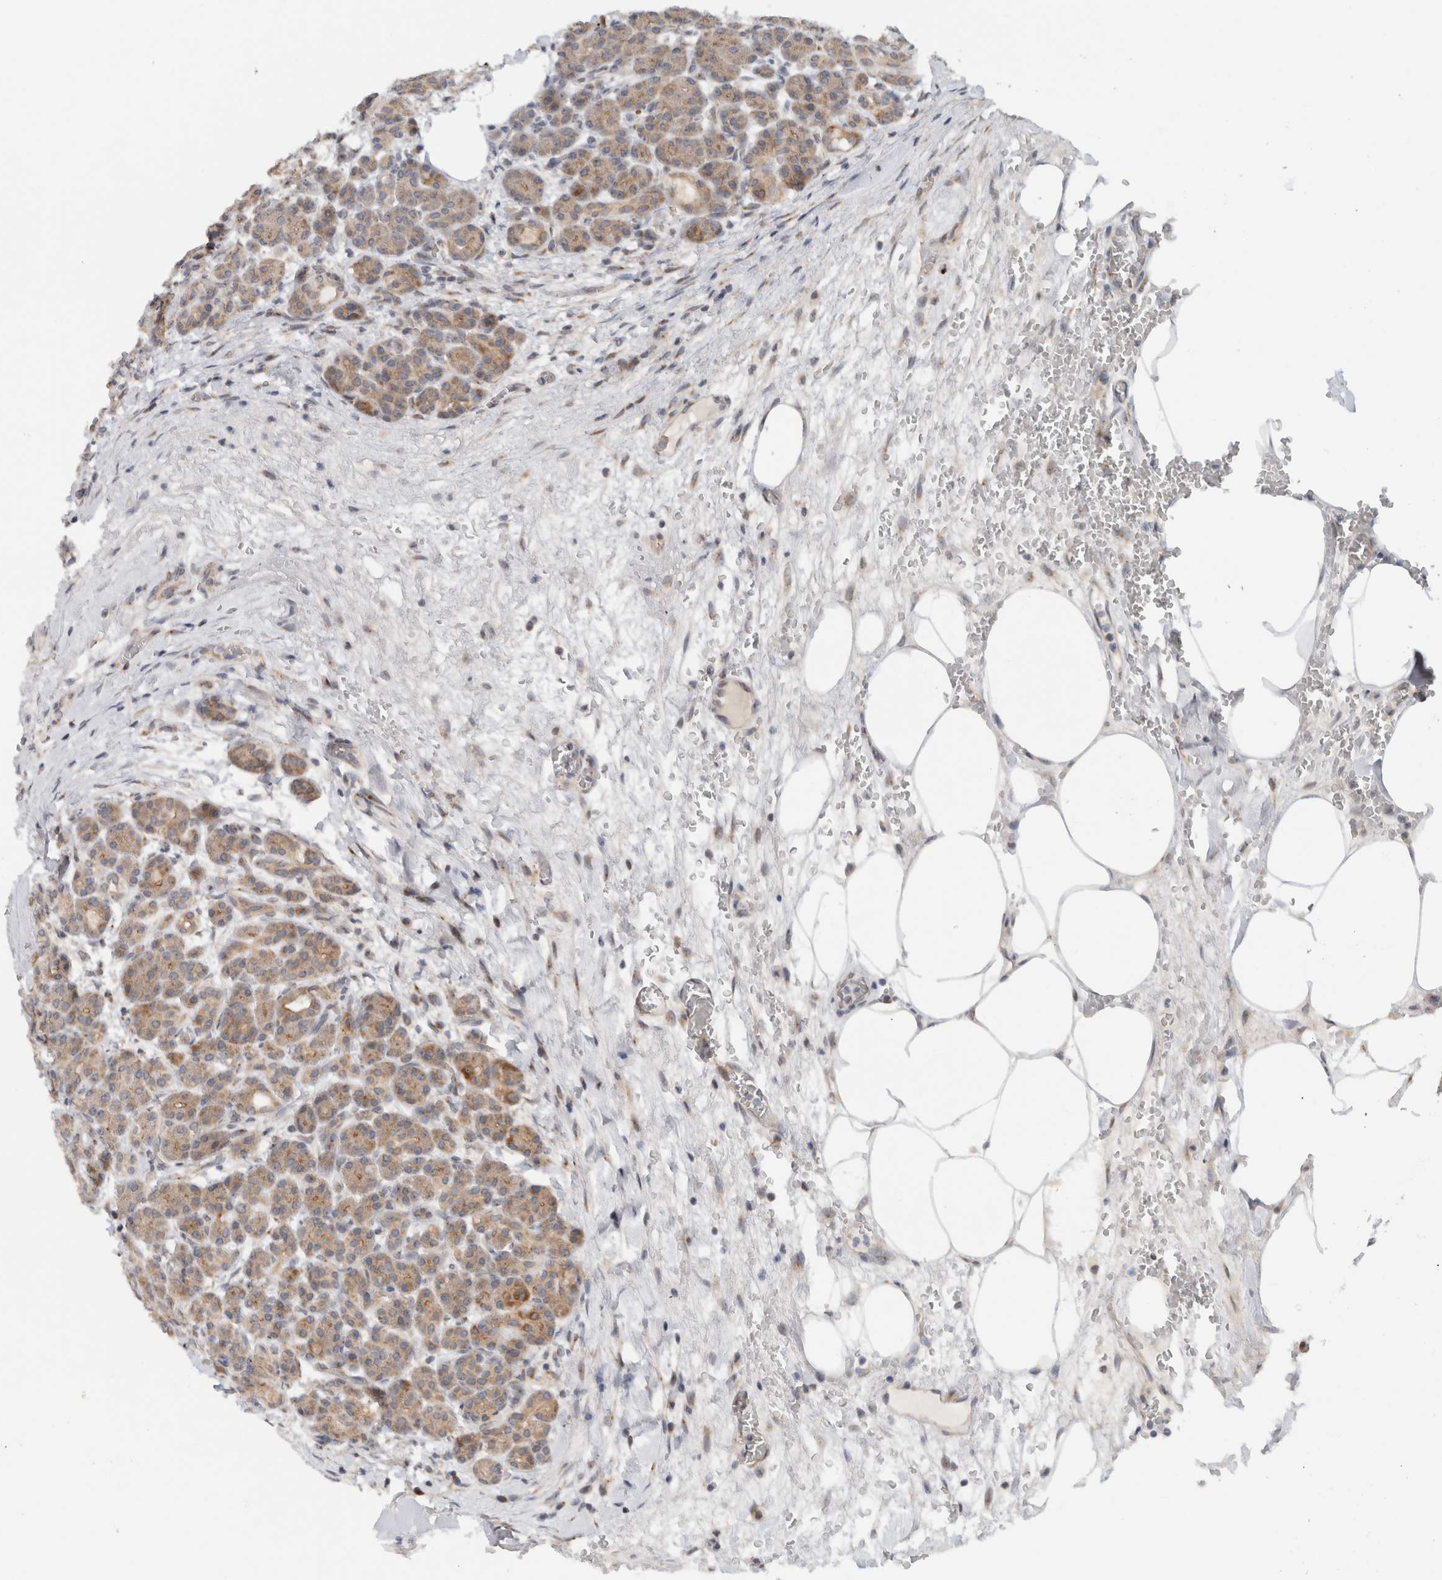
{"staining": {"intensity": "weak", "quantity": ">75%", "location": "cytoplasmic/membranous"}, "tissue": "pancreas", "cell_type": "Exocrine glandular cells", "image_type": "normal", "snomed": [{"axis": "morphology", "description": "Normal tissue, NOS"}, {"axis": "topography", "description": "Pancreas"}], "caption": "Approximately >75% of exocrine glandular cells in benign pancreas exhibit weak cytoplasmic/membranous protein staining as visualized by brown immunohistochemical staining.", "gene": "CMC2", "patient": {"sex": "male", "age": 63}}